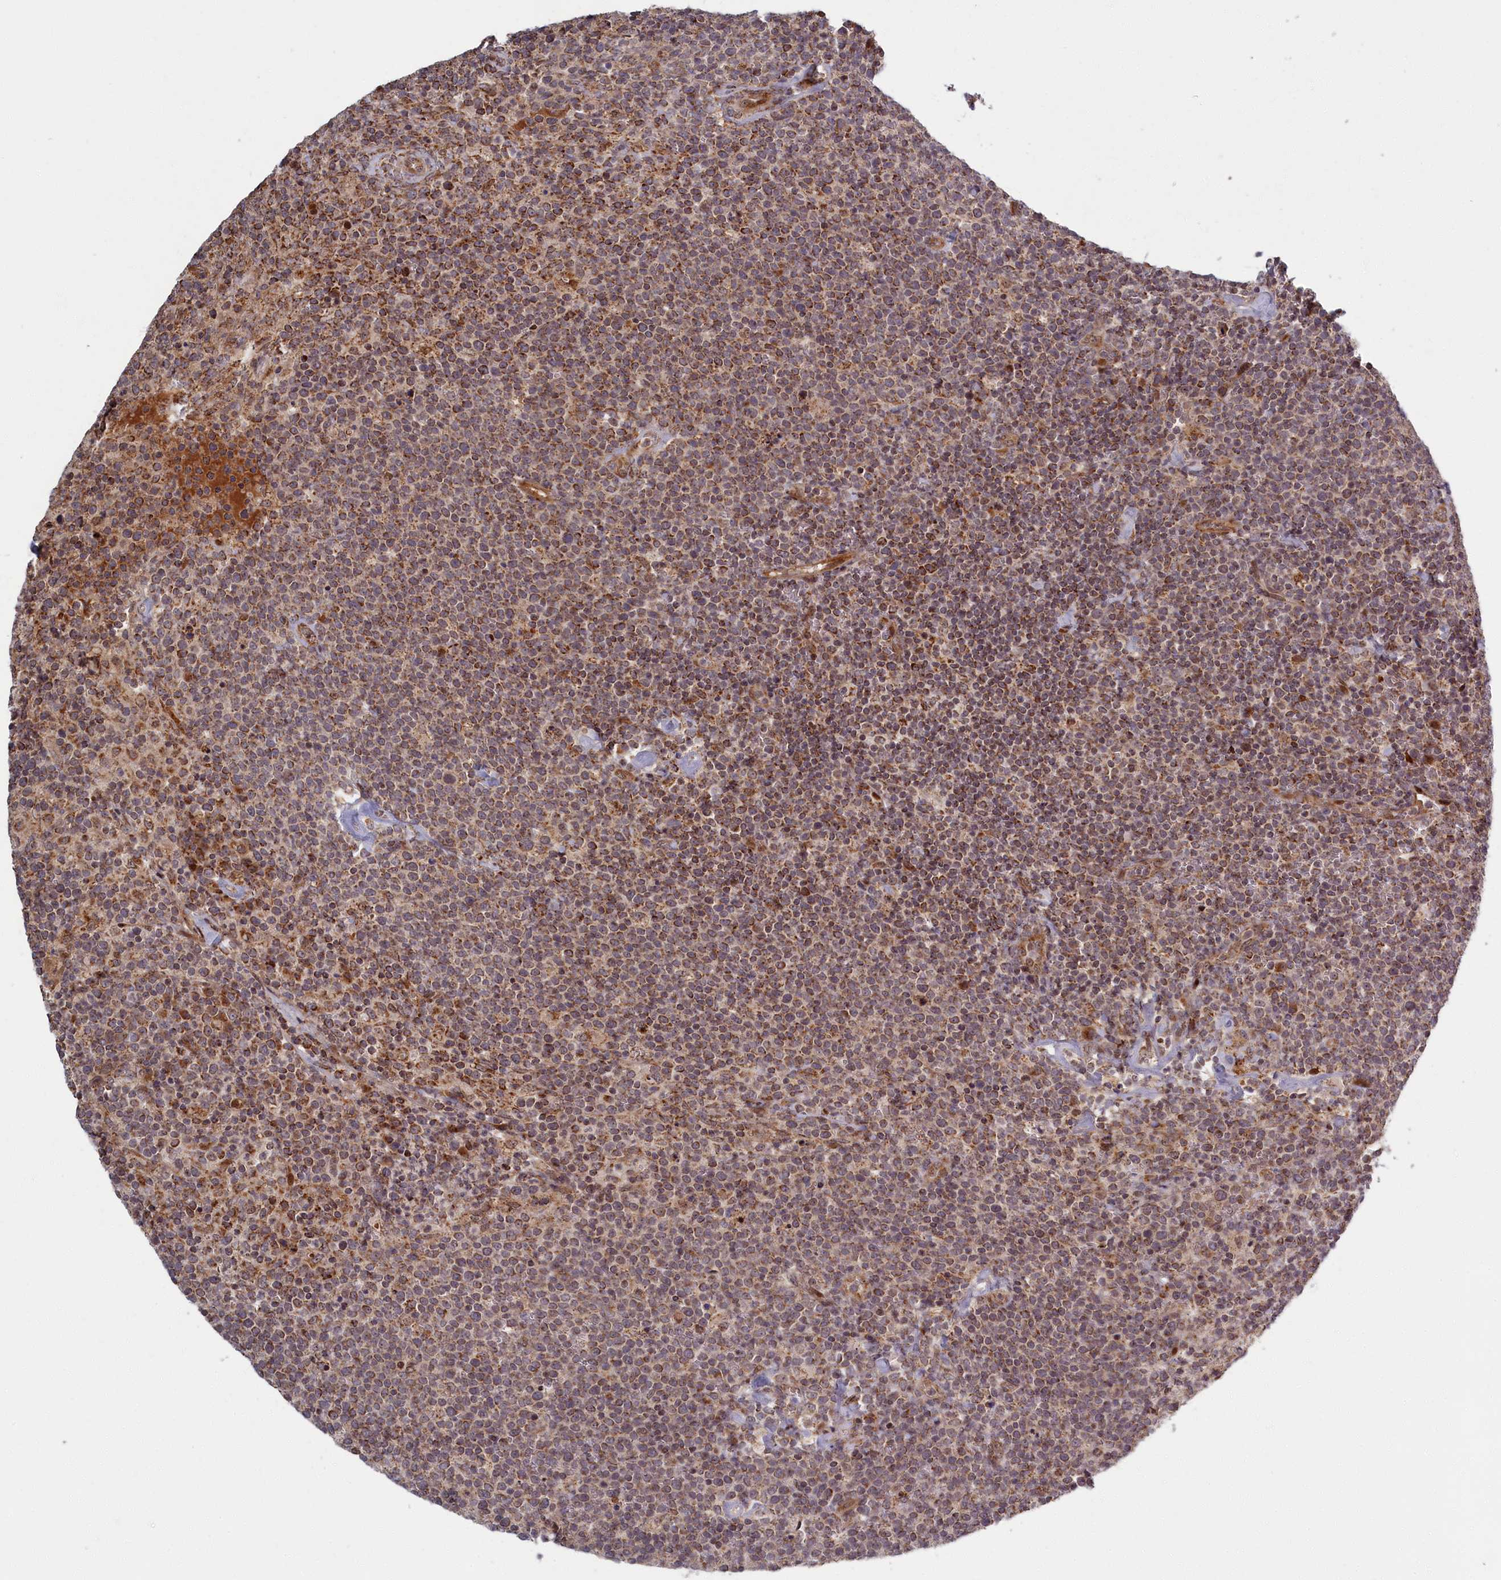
{"staining": {"intensity": "moderate", "quantity": ">75%", "location": "cytoplasmic/membranous"}, "tissue": "lymphoma", "cell_type": "Tumor cells", "image_type": "cancer", "snomed": [{"axis": "morphology", "description": "Malignant lymphoma, non-Hodgkin's type, High grade"}, {"axis": "topography", "description": "Lymph node"}], "caption": "IHC photomicrograph of lymphoma stained for a protein (brown), which exhibits medium levels of moderate cytoplasmic/membranous positivity in about >75% of tumor cells.", "gene": "PLA2G10", "patient": {"sex": "male", "age": 61}}